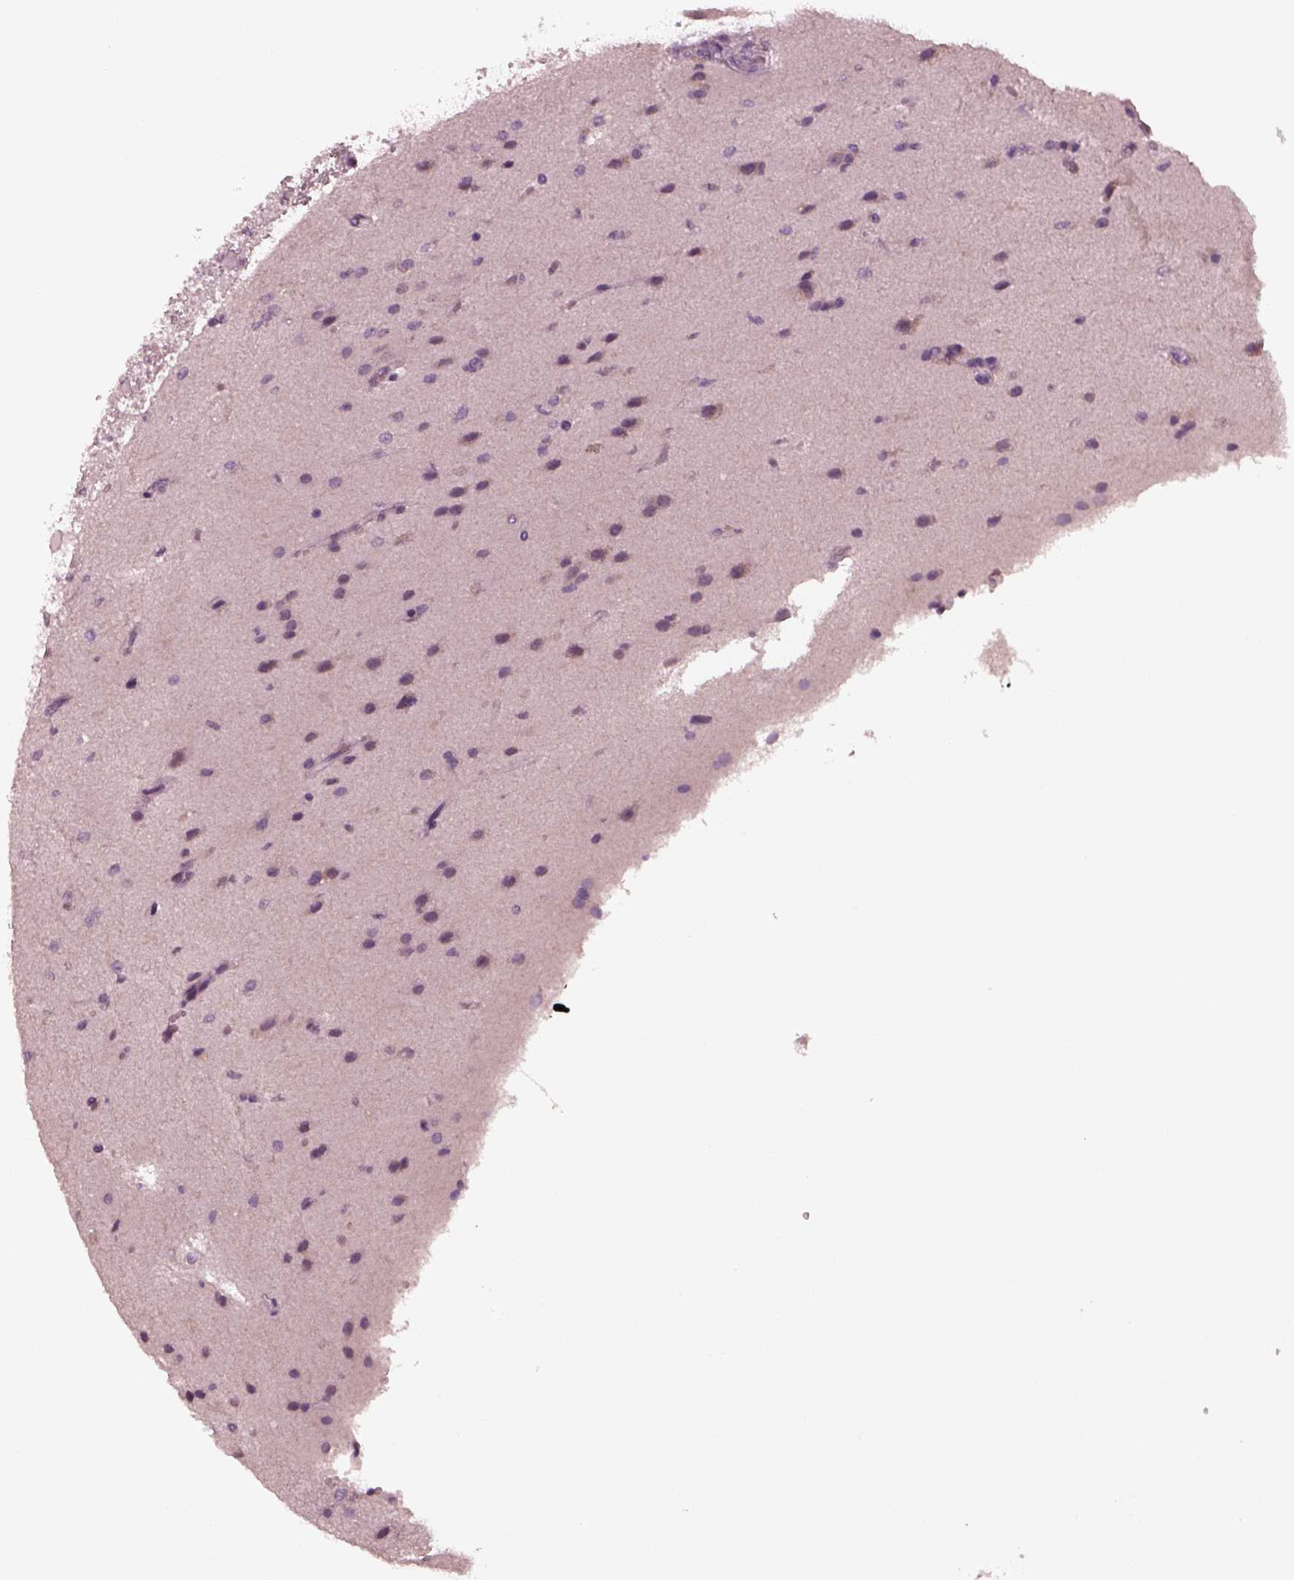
{"staining": {"intensity": "negative", "quantity": "none", "location": "none"}, "tissue": "glioma", "cell_type": "Tumor cells", "image_type": "cancer", "snomed": [{"axis": "morphology", "description": "Glioma, malignant, High grade"}, {"axis": "topography", "description": "Brain"}], "caption": "The histopathology image demonstrates no staining of tumor cells in high-grade glioma (malignant). (Stains: DAB (3,3'-diaminobenzidine) immunohistochemistry with hematoxylin counter stain, Microscopy: brightfield microscopy at high magnification).", "gene": "YY2", "patient": {"sex": "male", "age": 68}}